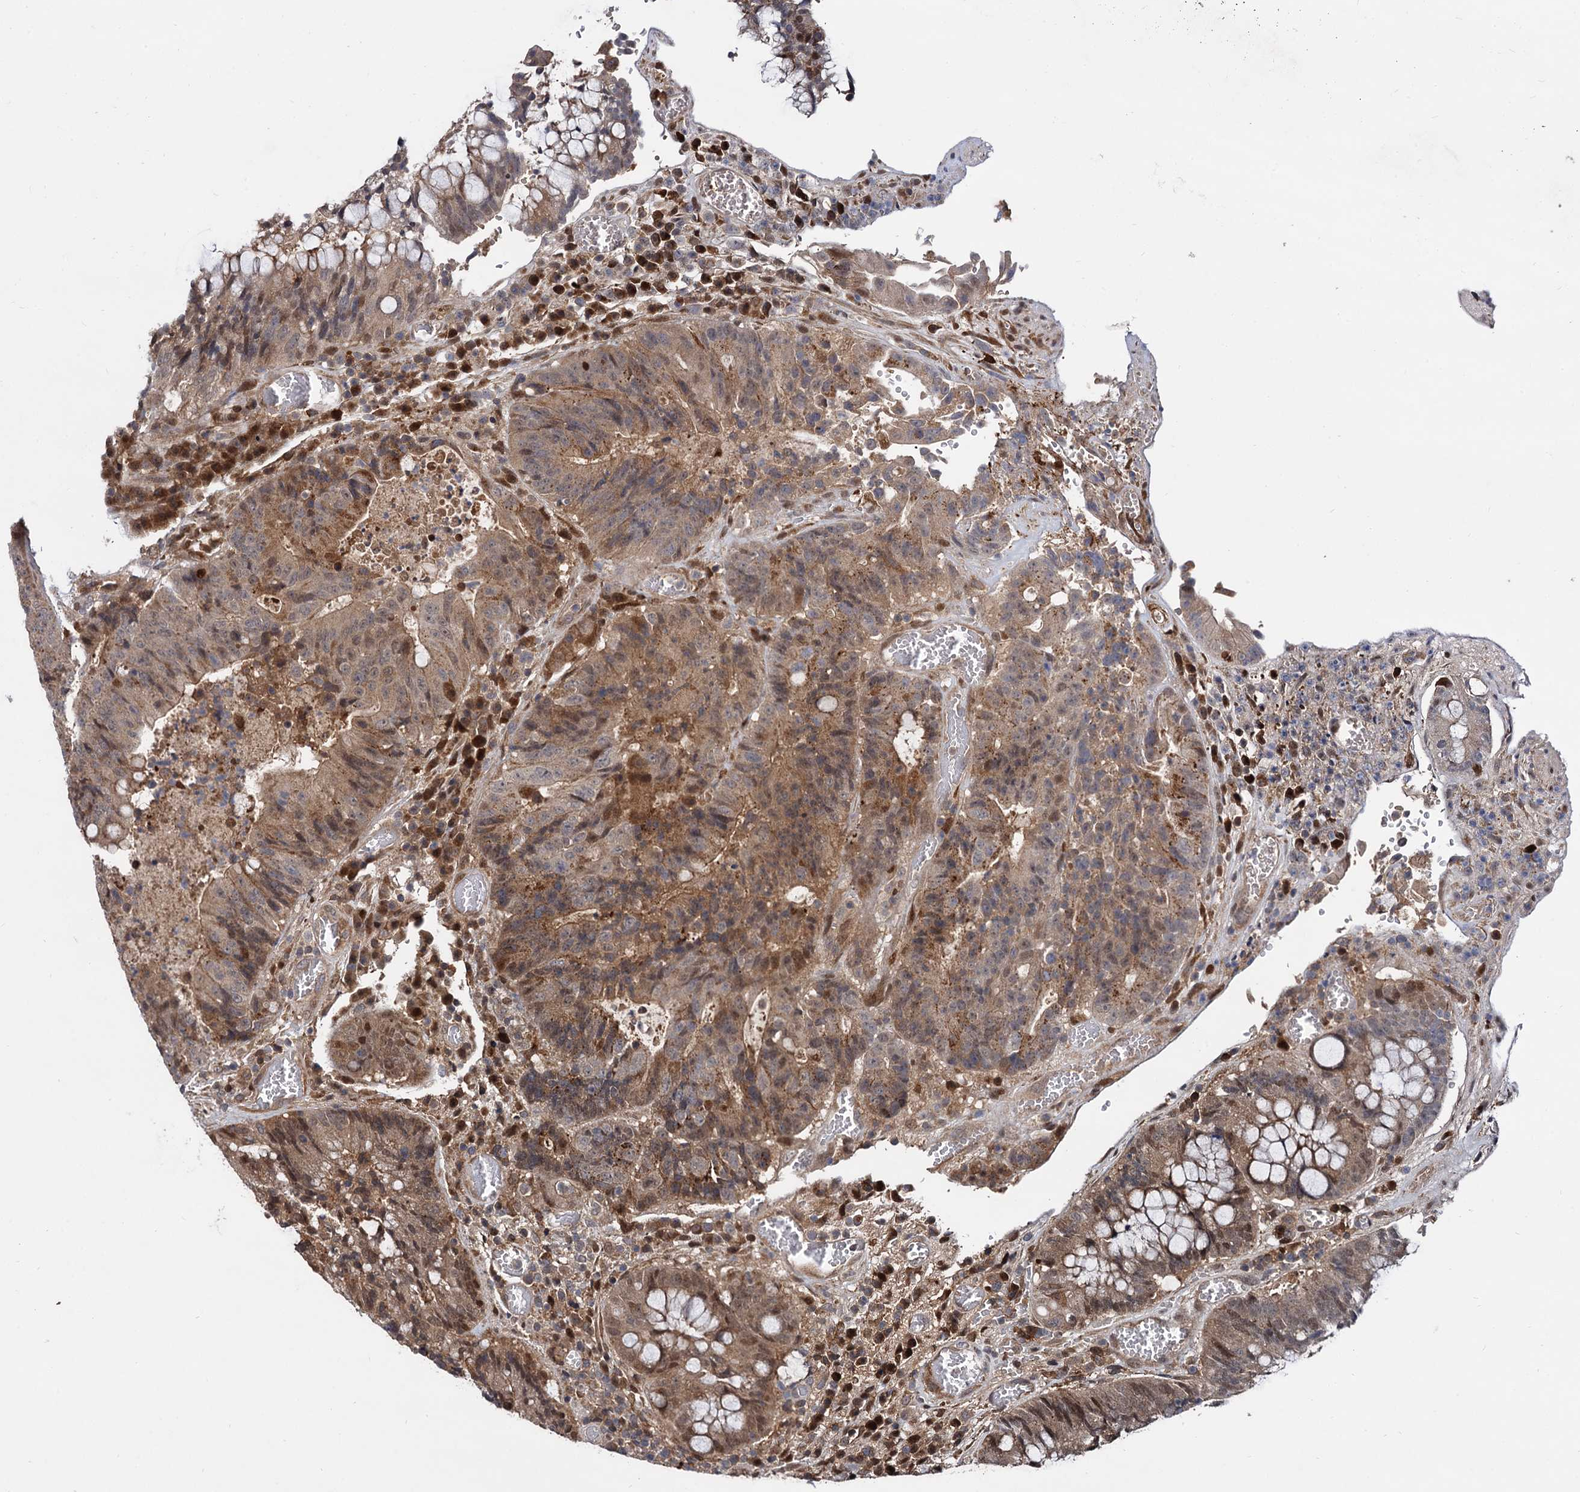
{"staining": {"intensity": "moderate", "quantity": ">75%", "location": "cytoplasmic/membranous,nuclear"}, "tissue": "colorectal cancer", "cell_type": "Tumor cells", "image_type": "cancer", "snomed": [{"axis": "morphology", "description": "Adenocarcinoma, NOS"}, {"axis": "topography", "description": "Rectum"}], "caption": "DAB immunohistochemical staining of human adenocarcinoma (colorectal) displays moderate cytoplasmic/membranous and nuclear protein positivity in about >75% of tumor cells.", "gene": "SELENOP", "patient": {"sex": "male", "age": 69}}